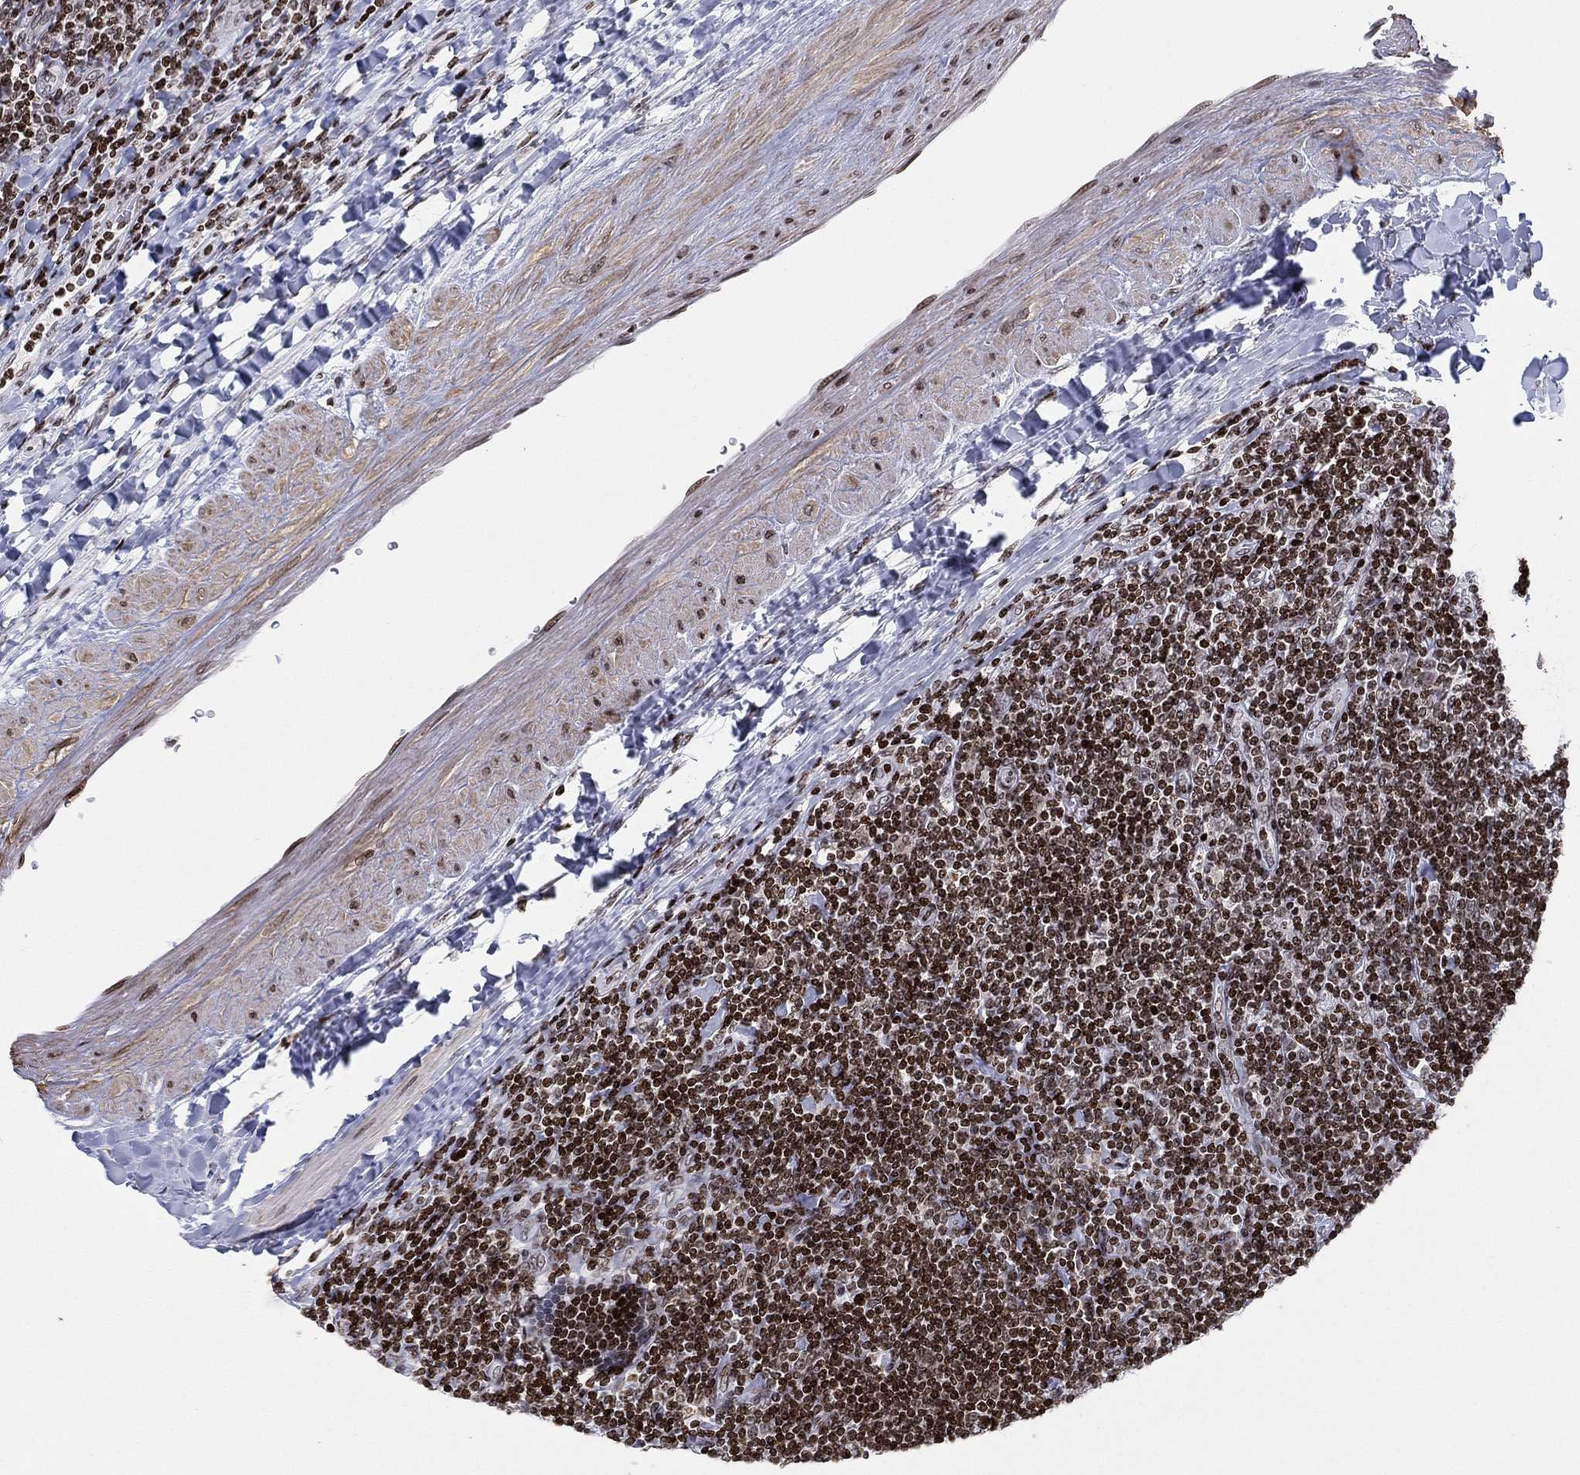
{"staining": {"intensity": "weak", "quantity": "25%-75%", "location": "nuclear"}, "tissue": "lymphoma", "cell_type": "Tumor cells", "image_type": "cancer", "snomed": [{"axis": "morphology", "description": "Hodgkin's disease, NOS"}, {"axis": "topography", "description": "Lymph node"}], "caption": "This is a photomicrograph of IHC staining of lymphoma, which shows weak staining in the nuclear of tumor cells.", "gene": "MFSD14A", "patient": {"sex": "male", "age": 40}}